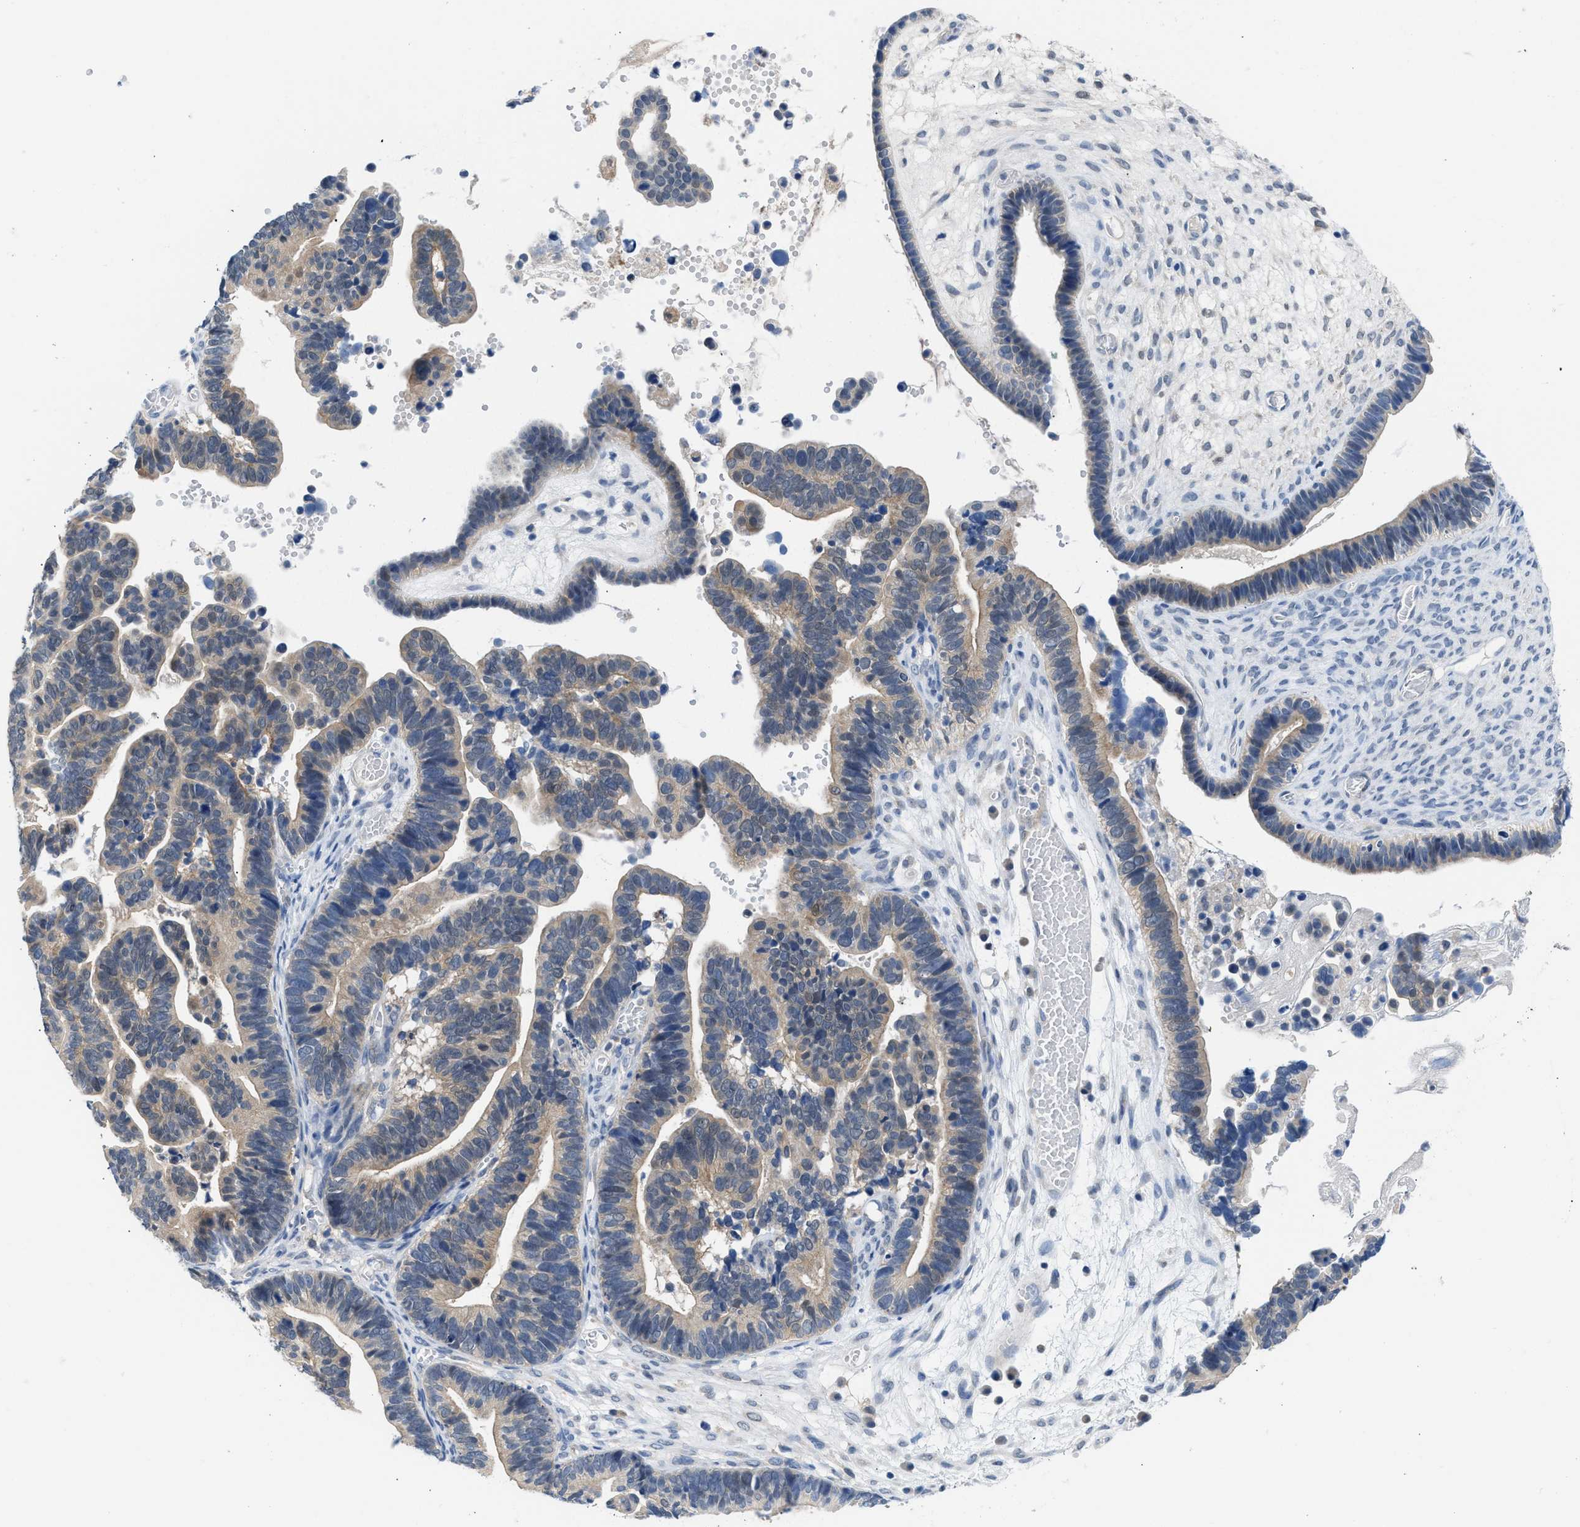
{"staining": {"intensity": "weak", "quantity": ">75%", "location": "cytoplasmic/membranous"}, "tissue": "ovarian cancer", "cell_type": "Tumor cells", "image_type": "cancer", "snomed": [{"axis": "morphology", "description": "Cystadenocarcinoma, serous, NOS"}, {"axis": "topography", "description": "Ovary"}], "caption": "A high-resolution photomicrograph shows immunohistochemistry (IHC) staining of ovarian cancer (serous cystadenocarcinoma), which shows weak cytoplasmic/membranous positivity in approximately >75% of tumor cells.", "gene": "CBR1", "patient": {"sex": "female", "age": 56}}